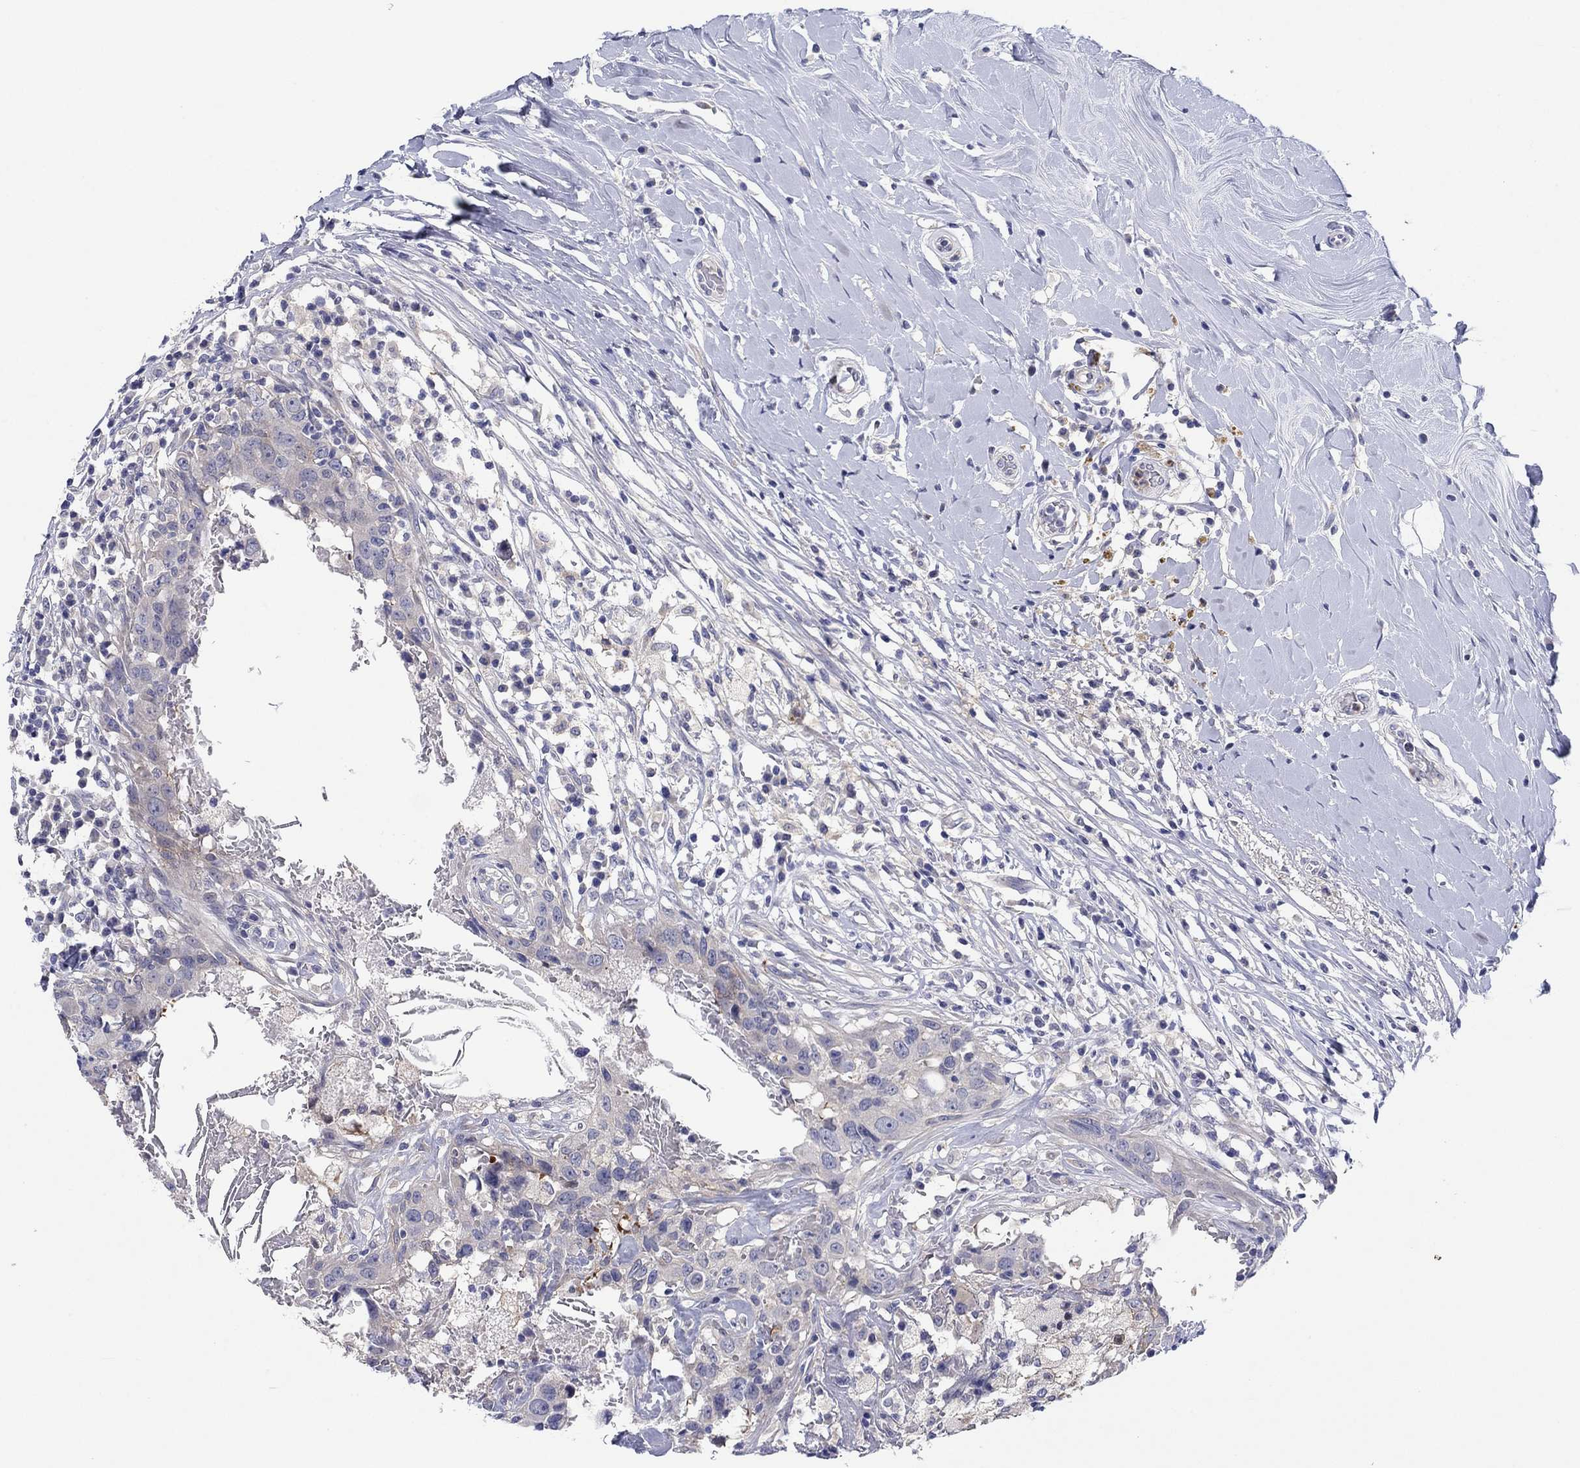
{"staining": {"intensity": "negative", "quantity": "none", "location": "none"}, "tissue": "breast cancer", "cell_type": "Tumor cells", "image_type": "cancer", "snomed": [{"axis": "morphology", "description": "Duct carcinoma"}, {"axis": "topography", "description": "Breast"}], "caption": "High power microscopy histopathology image of an IHC image of breast cancer (infiltrating ductal carcinoma), revealing no significant positivity in tumor cells. The staining is performed using DAB (3,3'-diaminobenzidine) brown chromogen with nuclei counter-stained in using hematoxylin.", "gene": "HDC", "patient": {"sex": "female", "age": 27}}